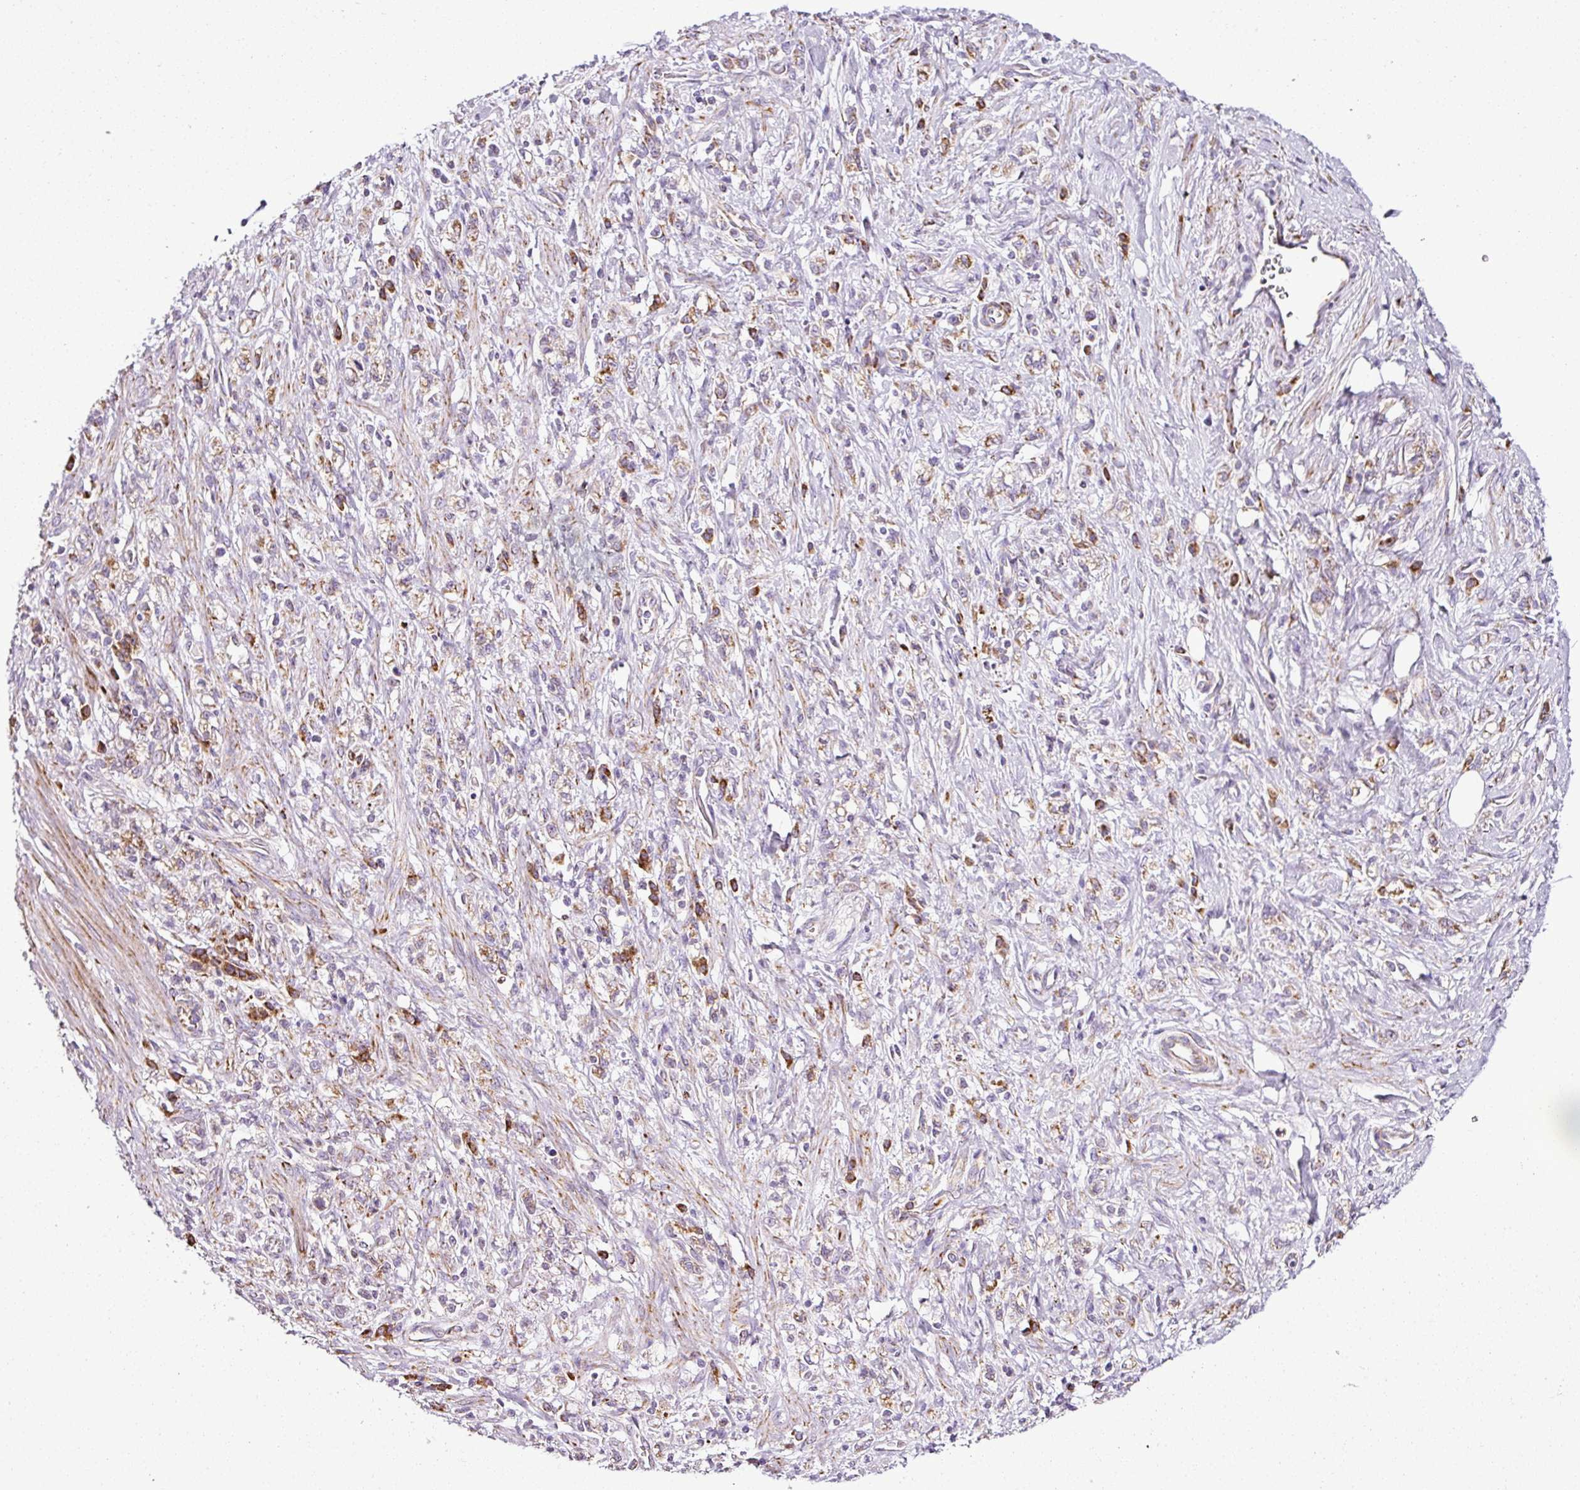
{"staining": {"intensity": "moderate", "quantity": "<25%", "location": "cytoplasmic/membranous"}, "tissue": "stomach cancer", "cell_type": "Tumor cells", "image_type": "cancer", "snomed": [{"axis": "morphology", "description": "Adenocarcinoma, NOS"}, {"axis": "topography", "description": "Stomach"}], "caption": "Immunohistochemistry of human adenocarcinoma (stomach) displays low levels of moderate cytoplasmic/membranous staining in approximately <25% of tumor cells.", "gene": "DPAGT1", "patient": {"sex": "male", "age": 77}}